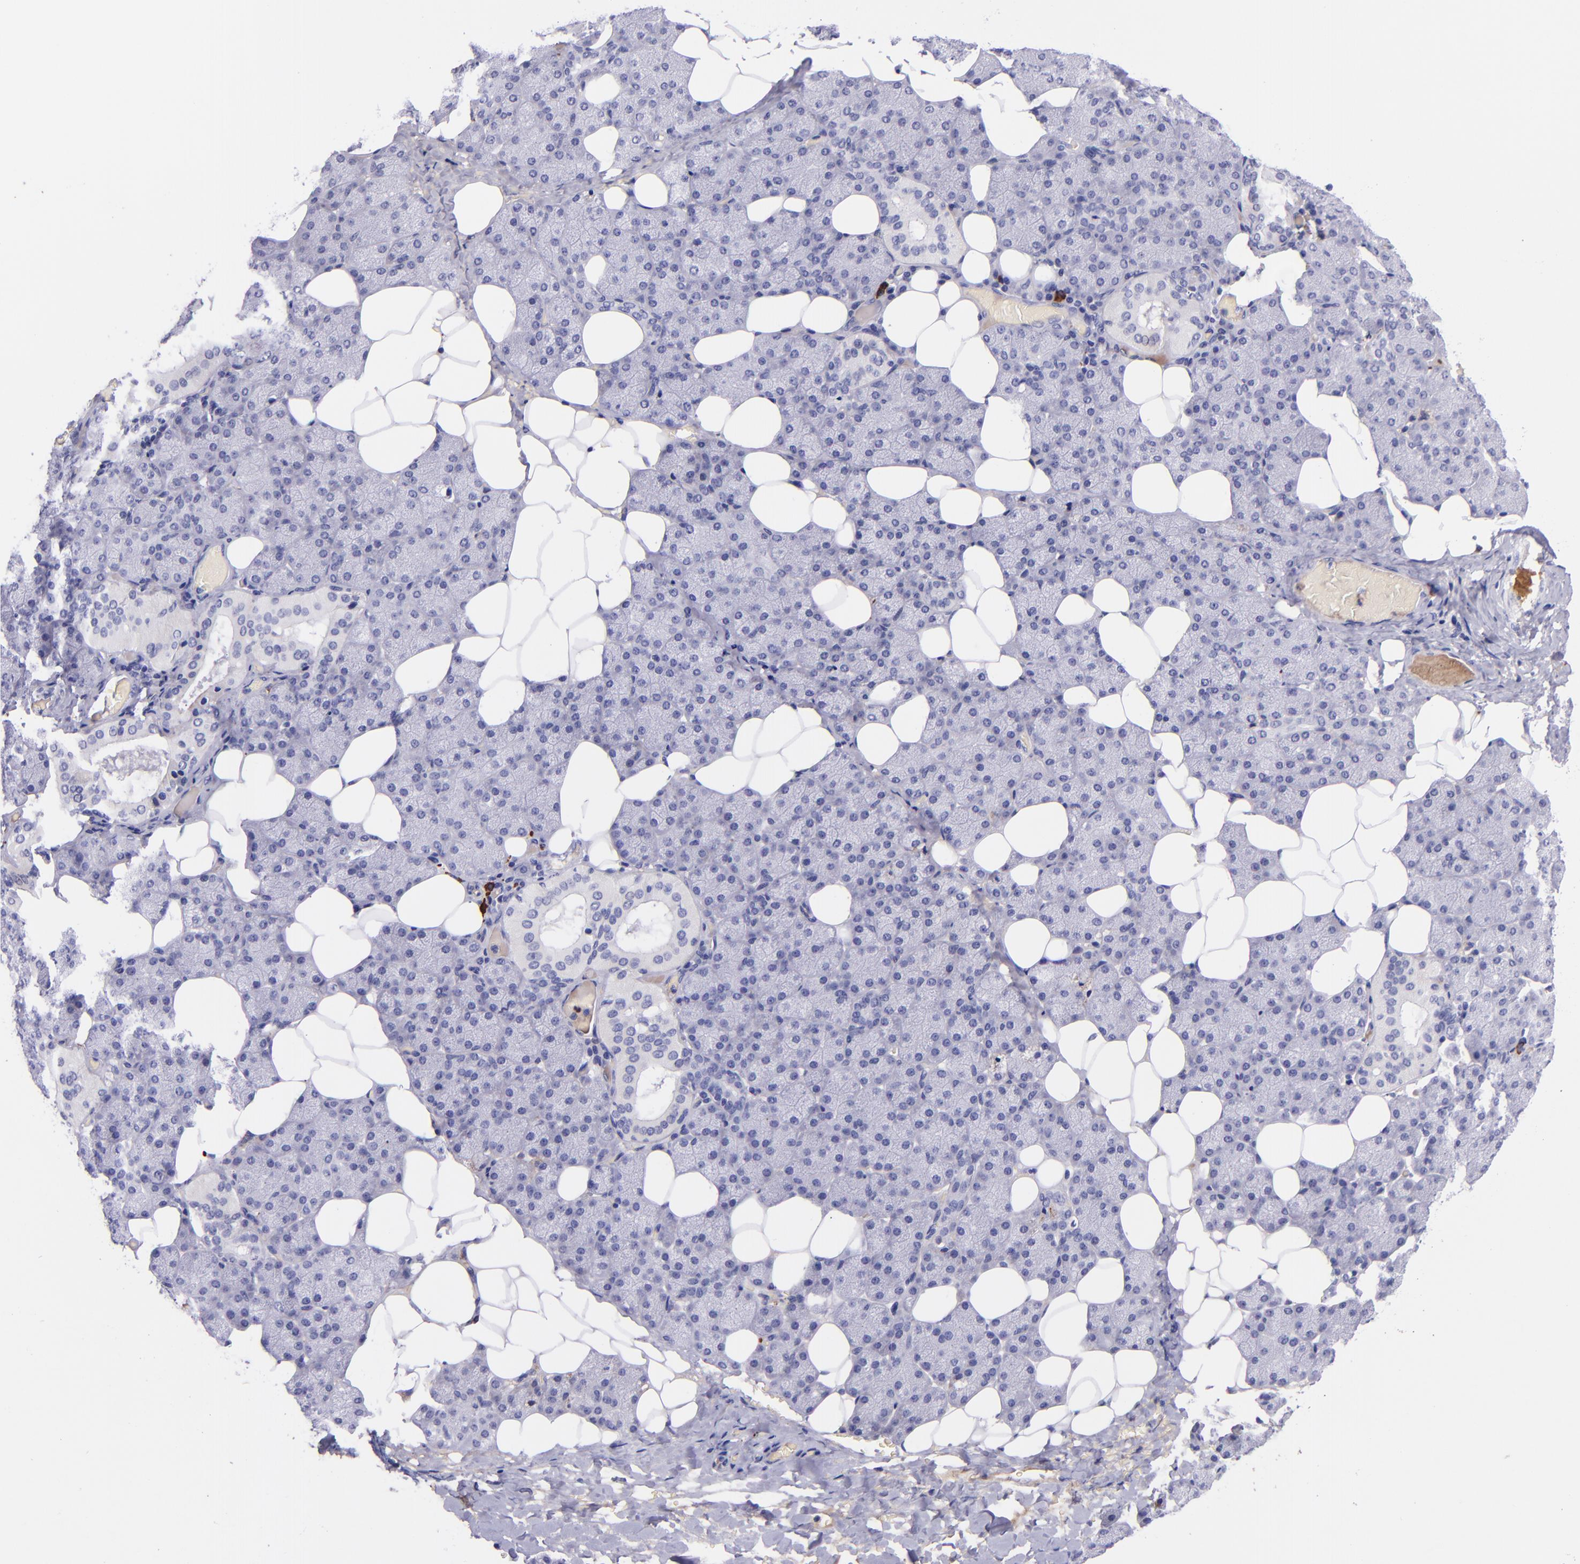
{"staining": {"intensity": "negative", "quantity": "none", "location": "none"}, "tissue": "salivary gland", "cell_type": "Glandular cells", "image_type": "normal", "snomed": [{"axis": "morphology", "description": "Normal tissue, NOS"}, {"axis": "topography", "description": "Lymph node"}, {"axis": "topography", "description": "Salivary gland"}], "caption": "High magnification brightfield microscopy of normal salivary gland stained with DAB (brown) and counterstained with hematoxylin (blue): glandular cells show no significant expression. (DAB (3,3'-diaminobenzidine) IHC visualized using brightfield microscopy, high magnification).", "gene": "KNG1", "patient": {"sex": "male", "age": 8}}